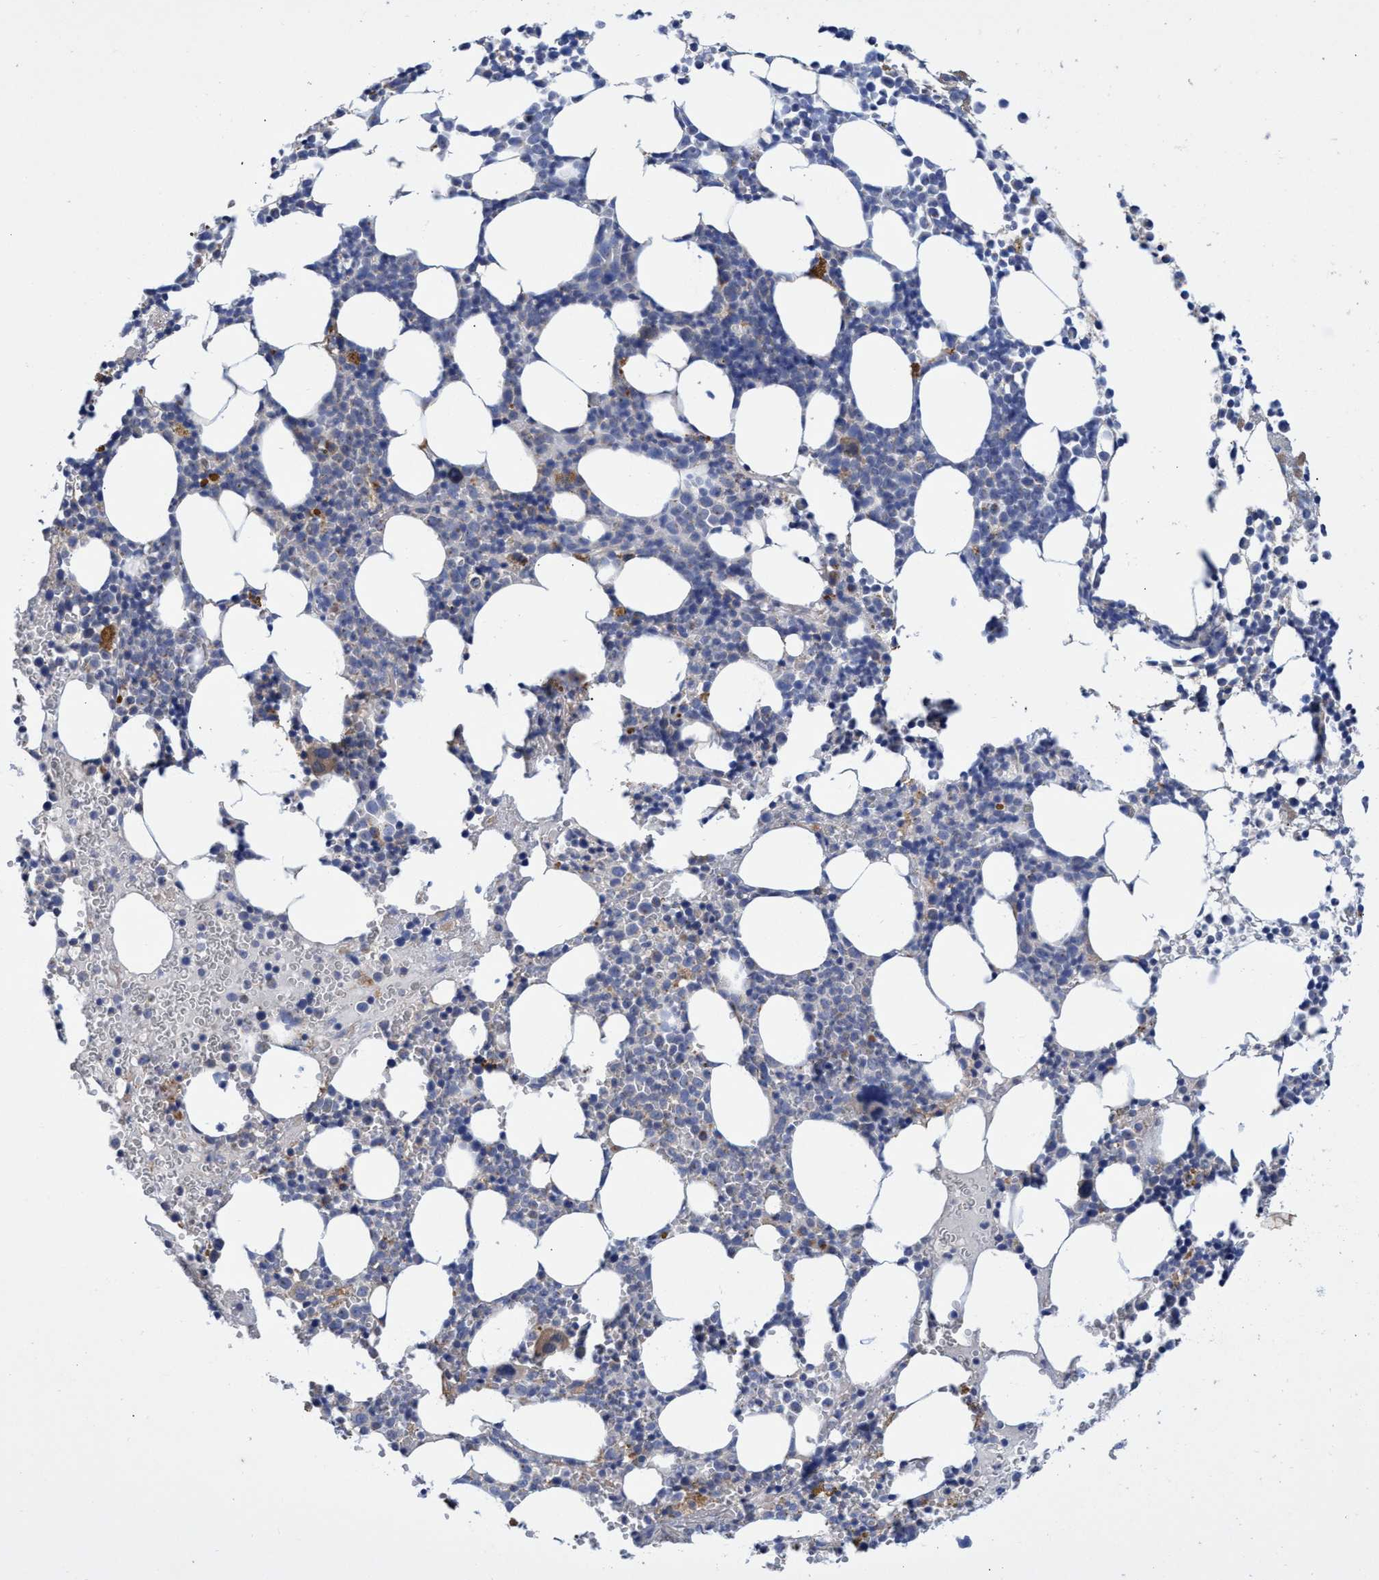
{"staining": {"intensity": "weak", "quantity": "<25%", "location": "cytoplasmic/membranous"}, "tissue": "bone marrow", "cell_type": "Hematopoietic cells", "image_type": "normal", "snomed": [{"axis": "morphology", "description": "Normal tissue, NOS"}, {"axis": "morphology", "description": "Inflammation, NOS"}, {"axis": "topography", "description": "Bone marrow"}], "caption": "The immunohistochemistry (IHC) micrograph has no significant positivity in hematopoietic cells of bone marrow.", "gene": "SVEP1", "patient": {"sex": "female", "age": 67}}